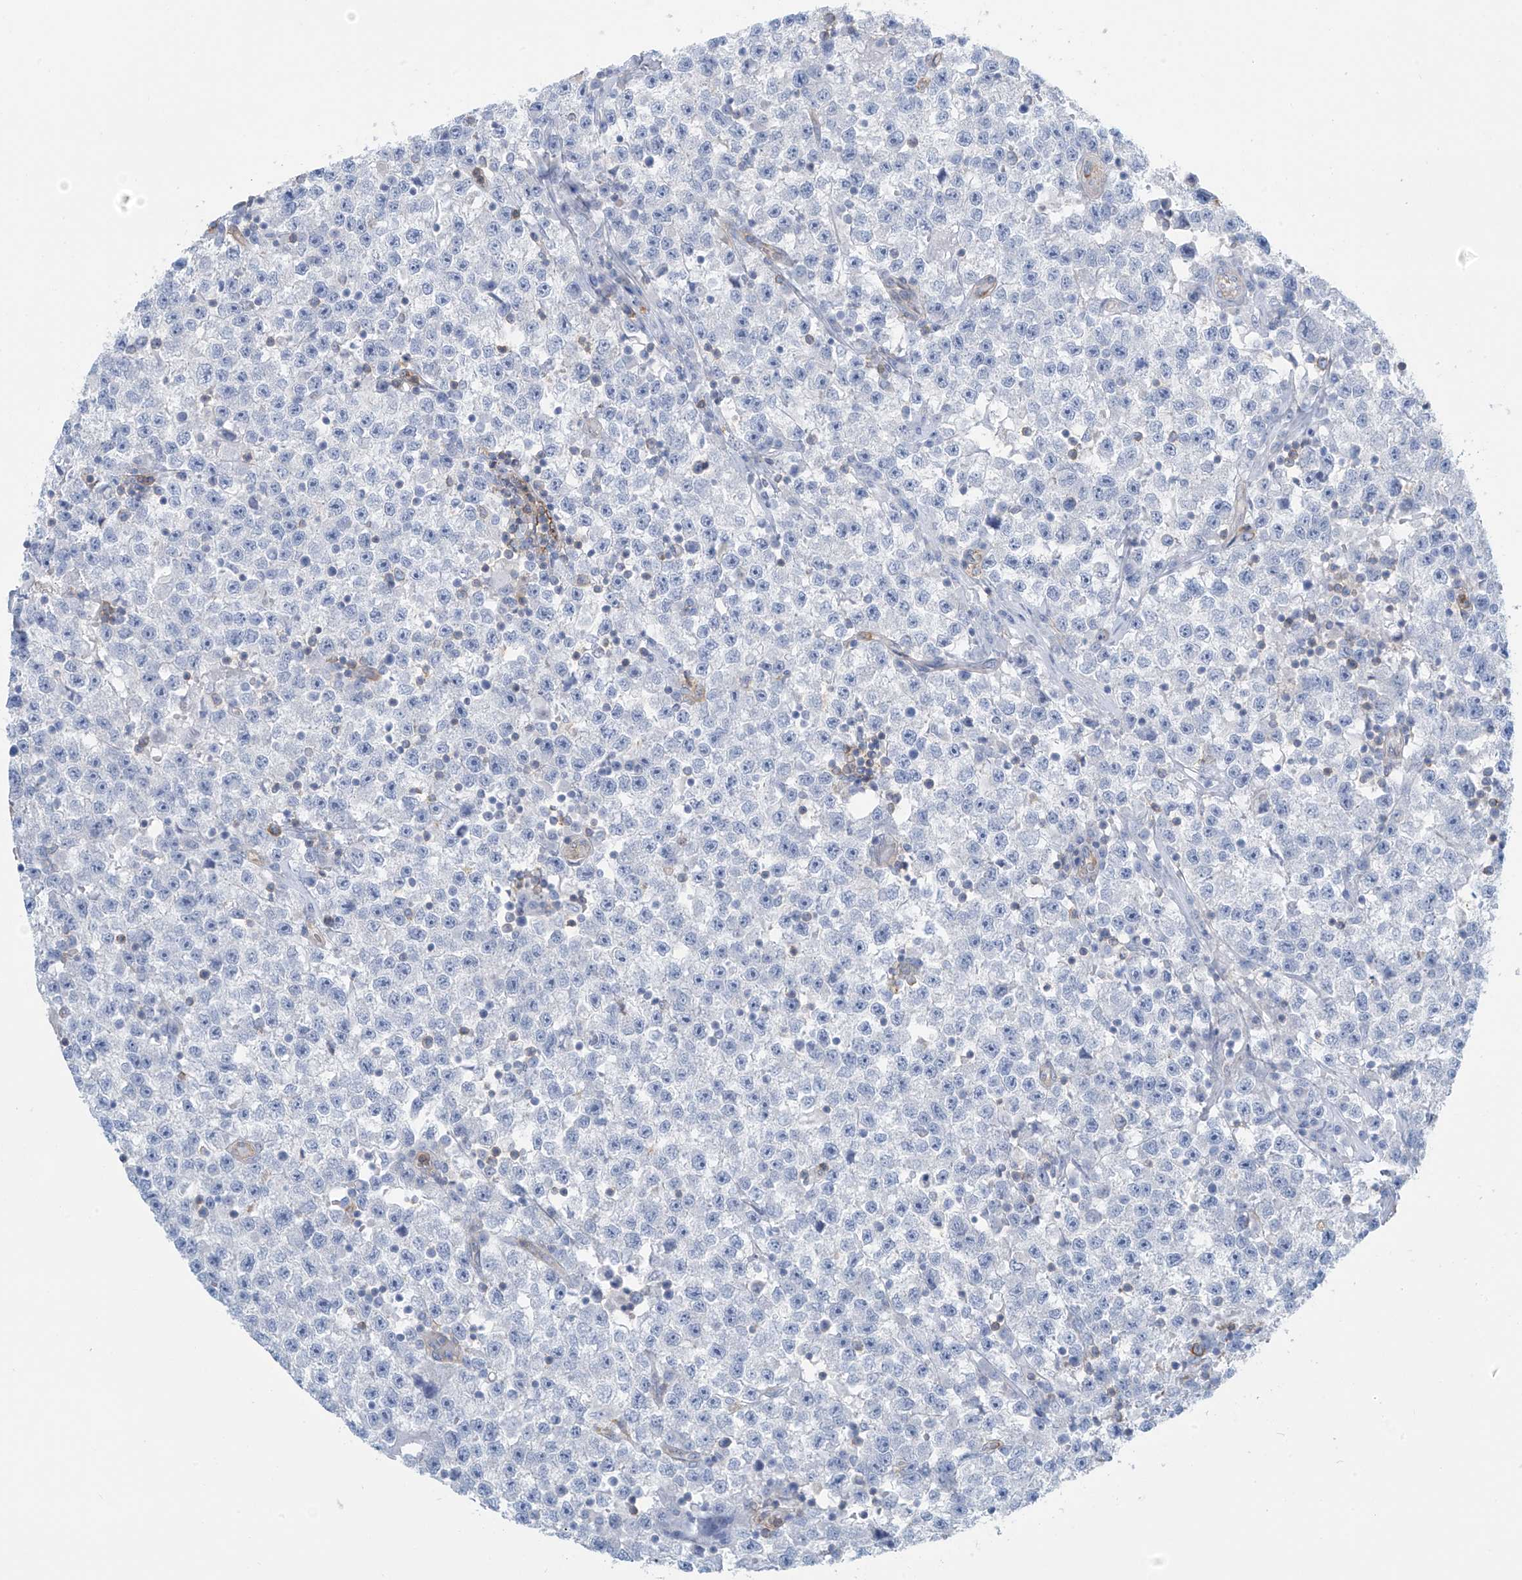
{"staining": {"intensity": "negative", "quantity": "none", "location": "none"}, "tissue": "testis cancer", "cell_type": "Tumor cells", "image_type": "cancer", "snomed": [{"axis": "morphology", "description": "Seminoma, NOS"}, {"axis": "topography", "description": "Testis"}], "caption": "DAB (3,3'-diaminobenzidine) immunohistochemical staining of testis cancer (seminoma) displays no significant positivity in tumor cells.", "gene": "ZNF846", "patient": {"sex": "male", "age": 22}}